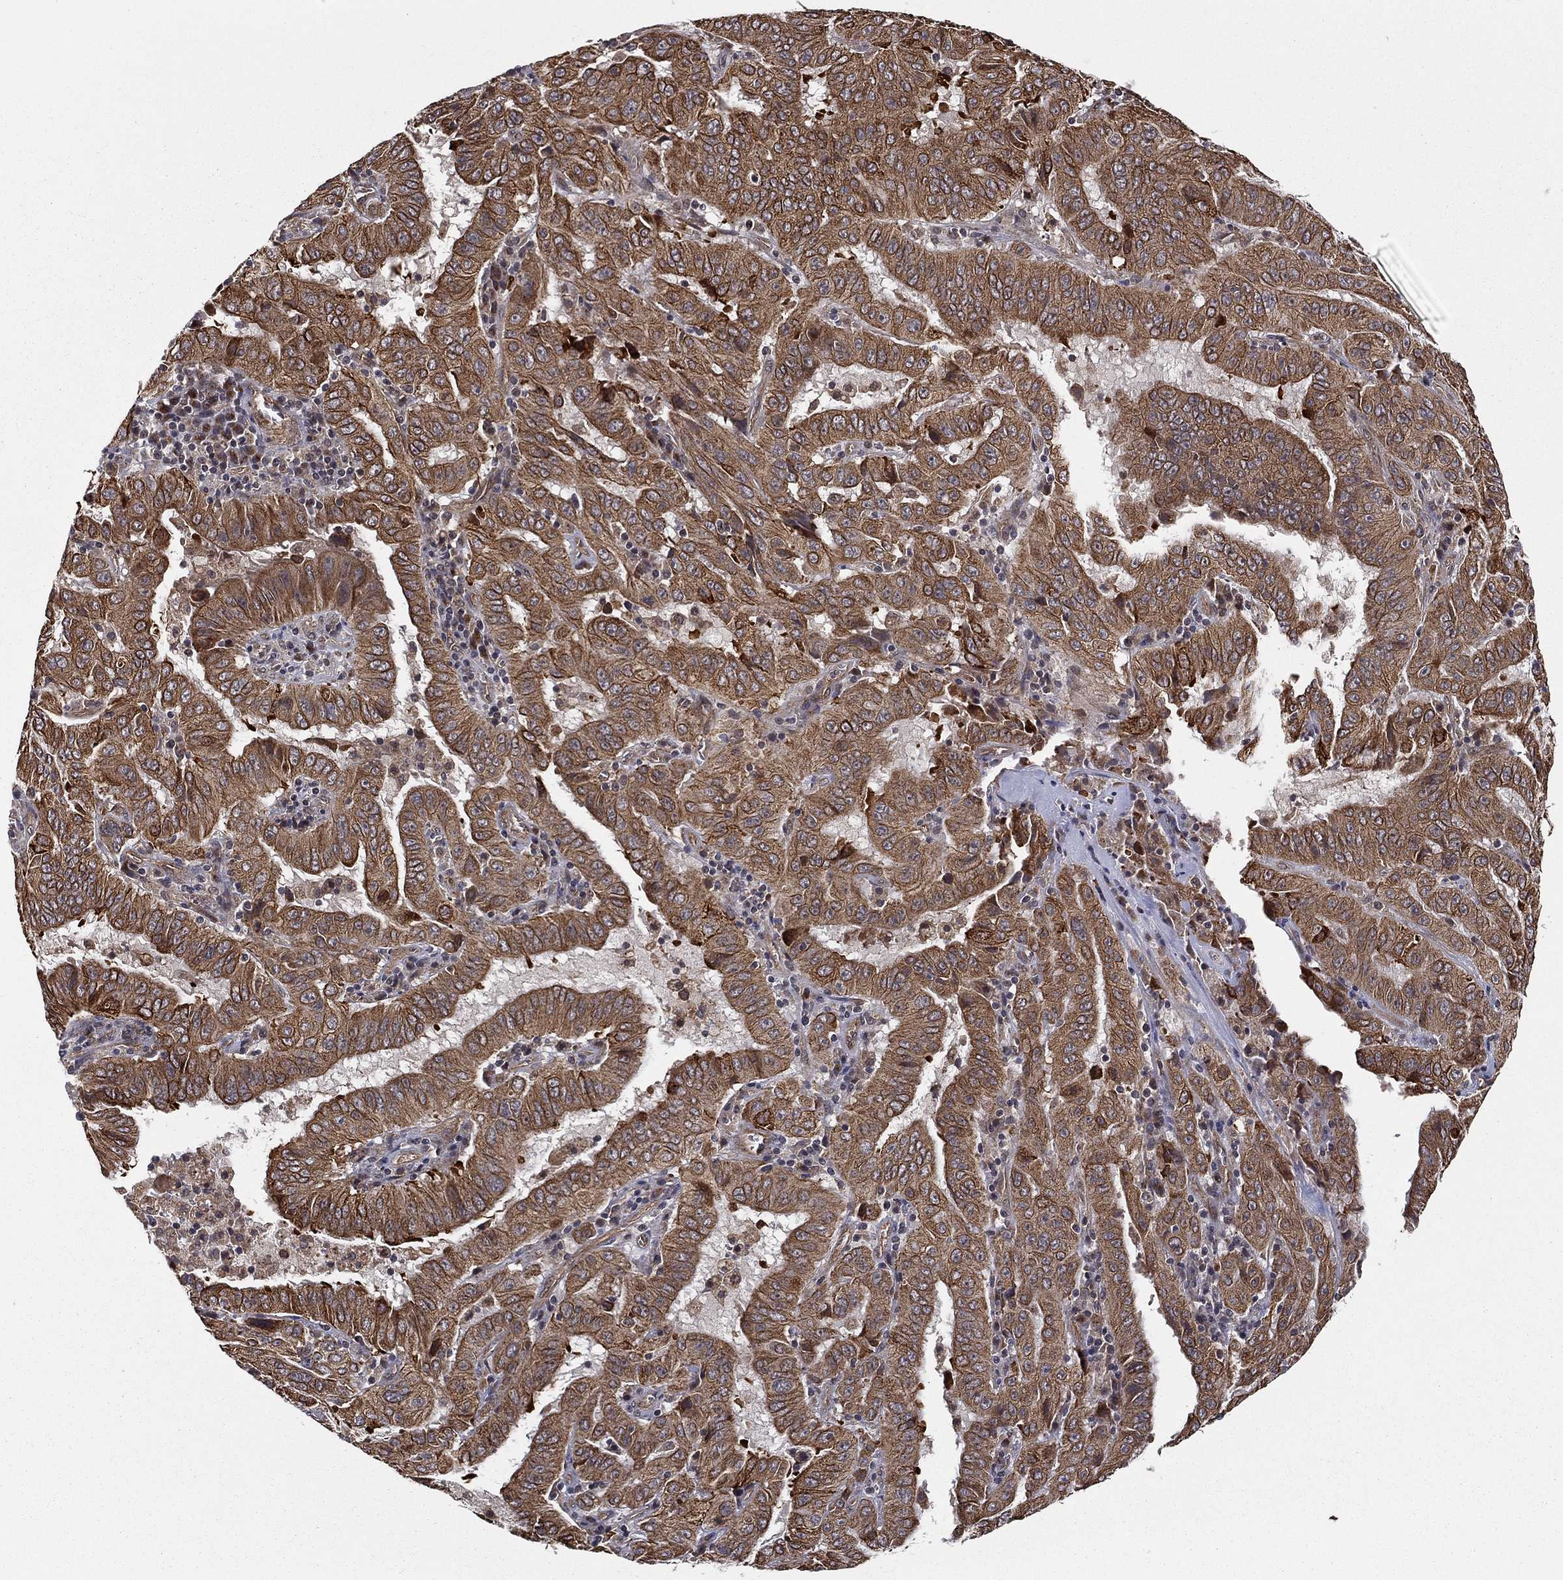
{"staining": {"intensity": "strong", "quantity": ">75%", "location": "cytoplasmic/membranous"}, "tissue": "pancreatic cancer", "cell_type": "Tumor cells", "image_type": "cancer", "snomed": [{"axis": "morphology", "description": "Adenocarcinoma, NOS"}, {"axis": "topography", "description": "Pancreas"}], "caption": "Strong cytoplasmic/membranous staining is present in approximately >75% of tumor cells in pancreatic cancer. (Stains: DAB in brown, nuclei in blue, Microscopy: brightfield microscopy at high magnification).", "gene": "UACA", "patient": {"sex": "male", "age": 63}}